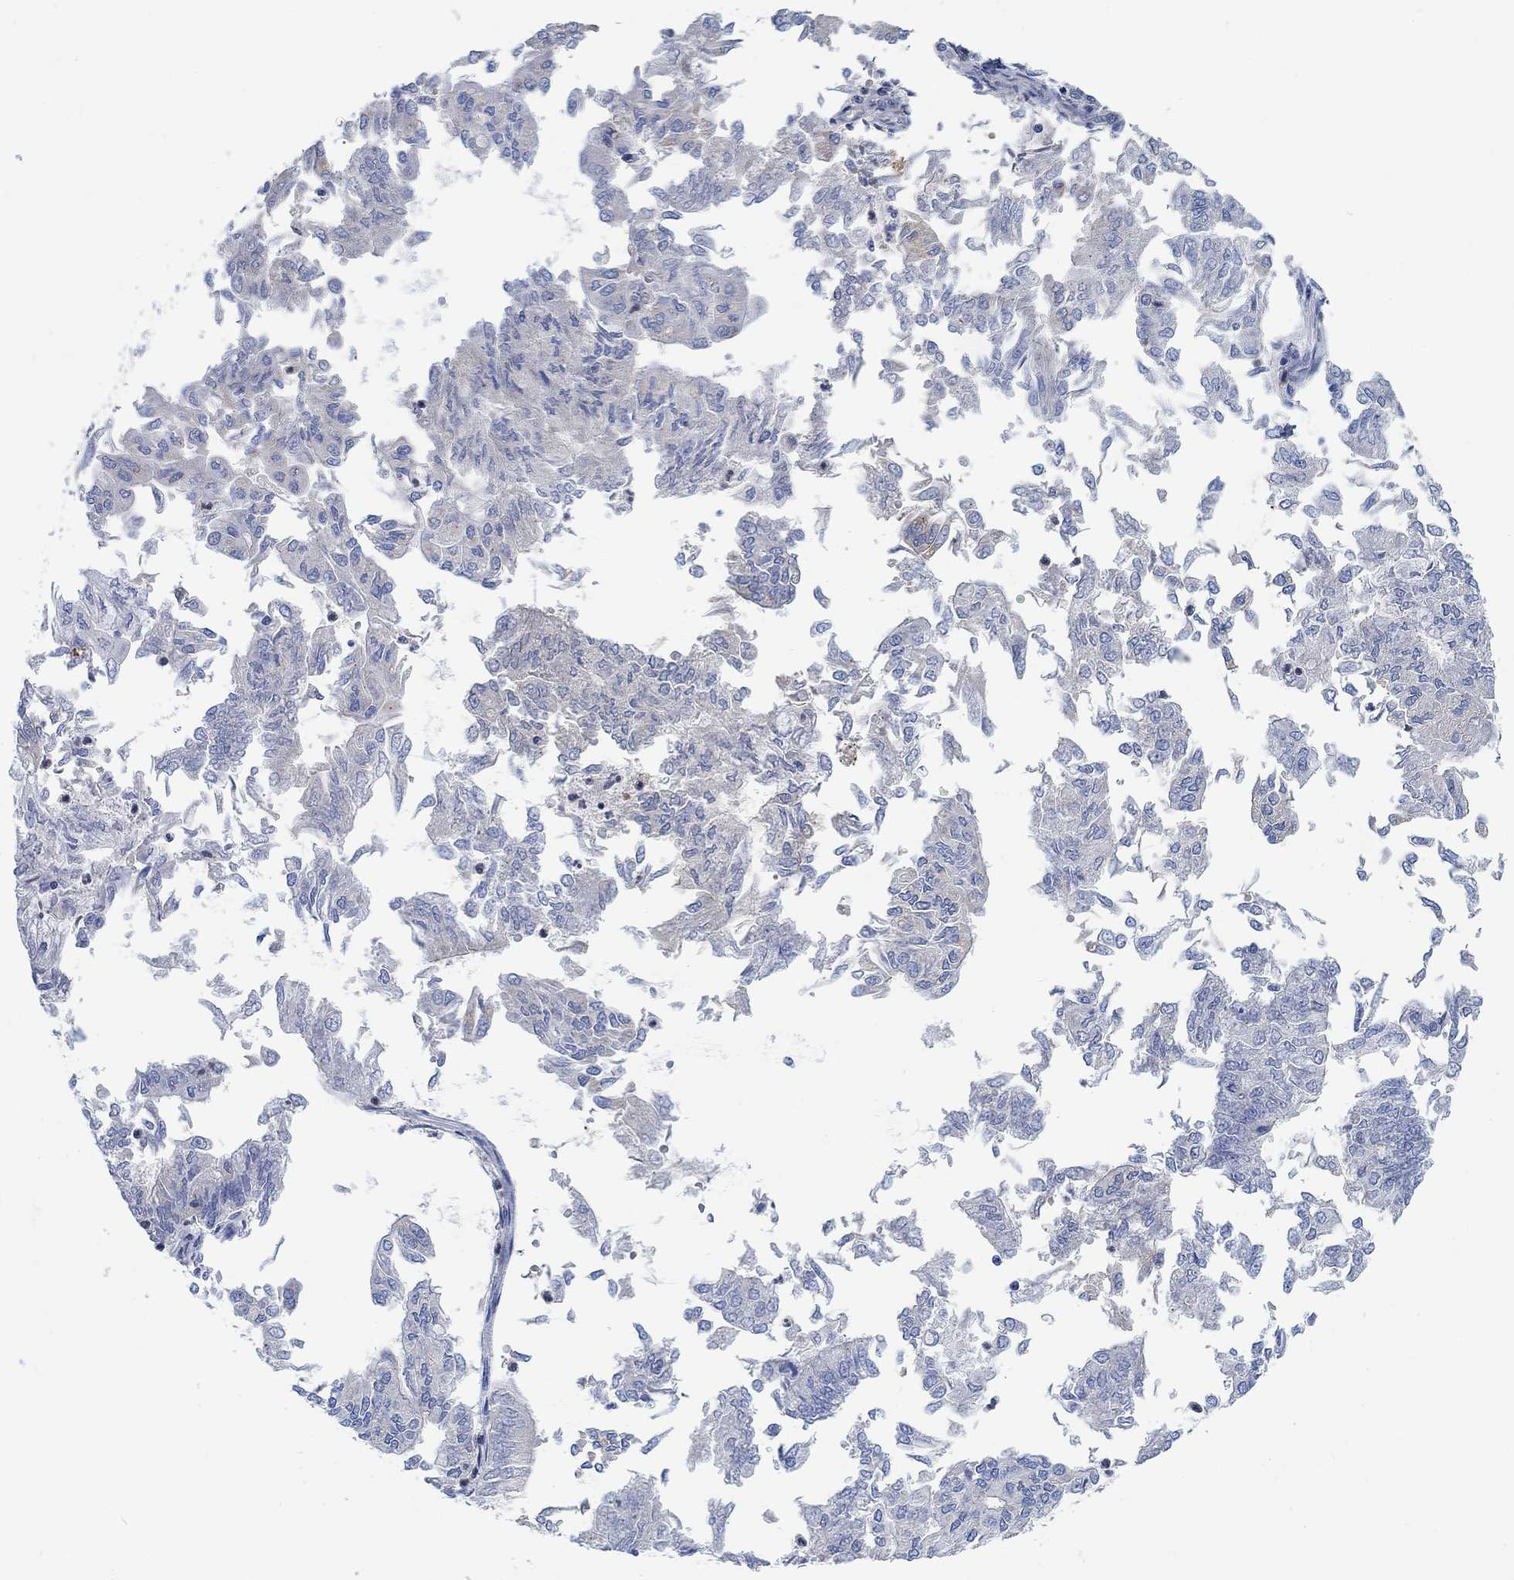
{"staining": {"intensity": "negative", "quantity": "none", "location": "none"}, "tissue": "endometrial cancer", "cell_type": "Tumor cells", "image_type": "cancer", "snomed": [{"axis": "morphology", "description": "Adenocarcinoma, NOS"}, {"axis": "topography", "description": "Endometrium"}], "caption": "Immunohistochemistry photomicrograph of endometrial cancer stained for a protein (brown), which shows no positivity in tumor cells. Nuclei are stained in blue.", "gene": "PMFBP1", "patient": {"sex": "female", "age": 59}}